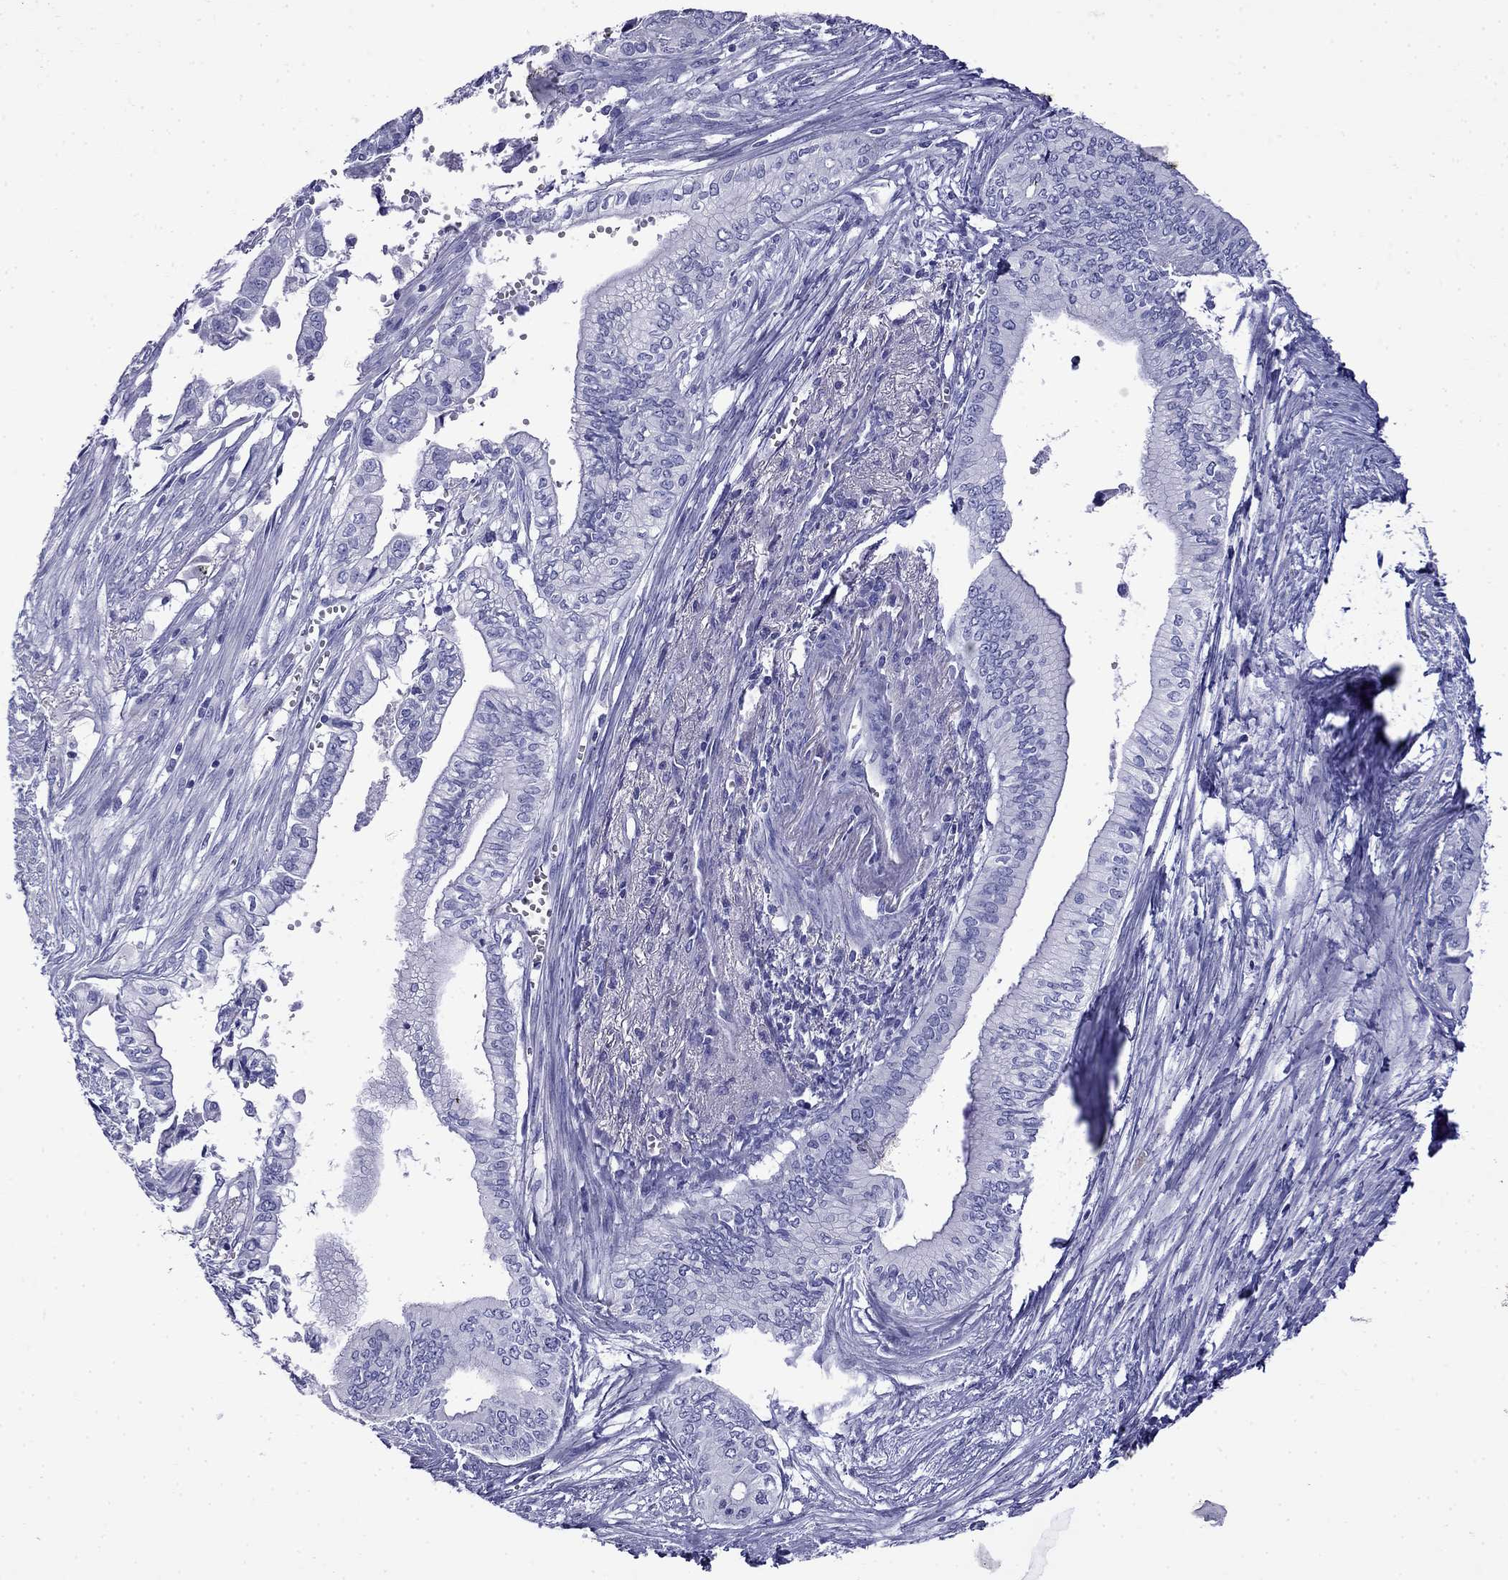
{"staining": {"intensity": "negative", "quantity": "none", "location": "none"}, "tissue": "pancreatic cancer", "cell_type": "Tumor cells", "image_type": "cancer", "snomed": [{"axis": "morphology", "description": "Adenocarcinoma, NOS"}, {"axis": "topography", "description": "Pancreas"}], "caption": "Immunohistochemical staining of human pancreatic adenocarcinoma demonstrates no significant staining in tumor cells. (Brightfield microscopy of DAB (3,3'-diaminobenzidine) immunohistochemistry (IHC) at high magnification).", "gene": "MYO15A", "patient": {"sex": "female", "age": 61}}